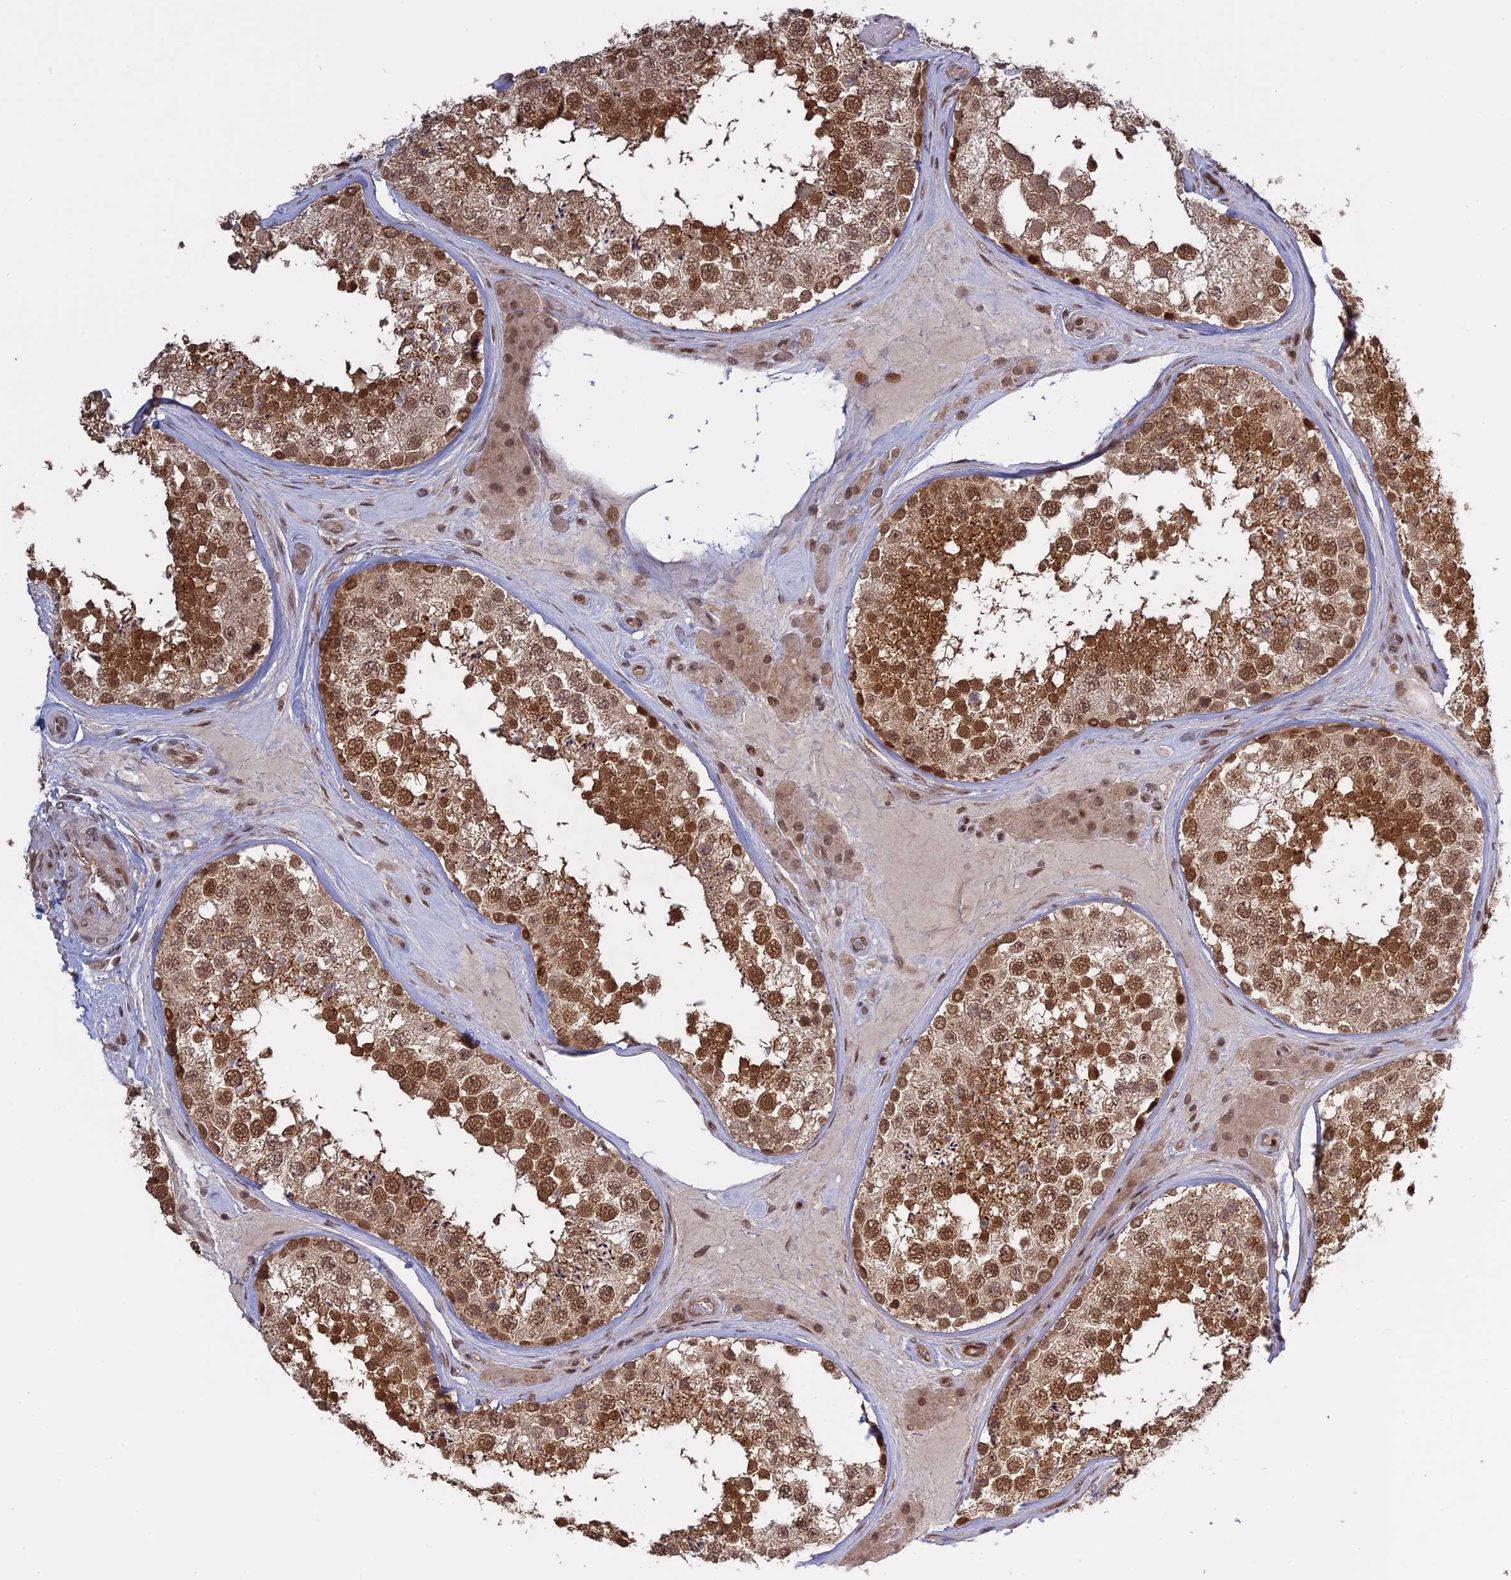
{"staining": {"intensity": "strong", "quantity": ">75%", "location": "cytoplasmic/membranous,nuclear"}, "tissue": "testis", "cell_type": "Cells in seminiferous ducts", "image_type": "normal", "snomed": [{"axis": "morphology", "description": "Normal tissue, NOS"}, {"axis": "topography", "description": "Testis"}], "caption": "A micrograph showing strong cytoplasmic/membranous,nuclear staining in approximately >75% of cells in seminiferous ducts in normal testis, as visualized by brown immunohistochemical staining.", "gene": "PKIG", "patient": {"sex": "male", "age": 46}}